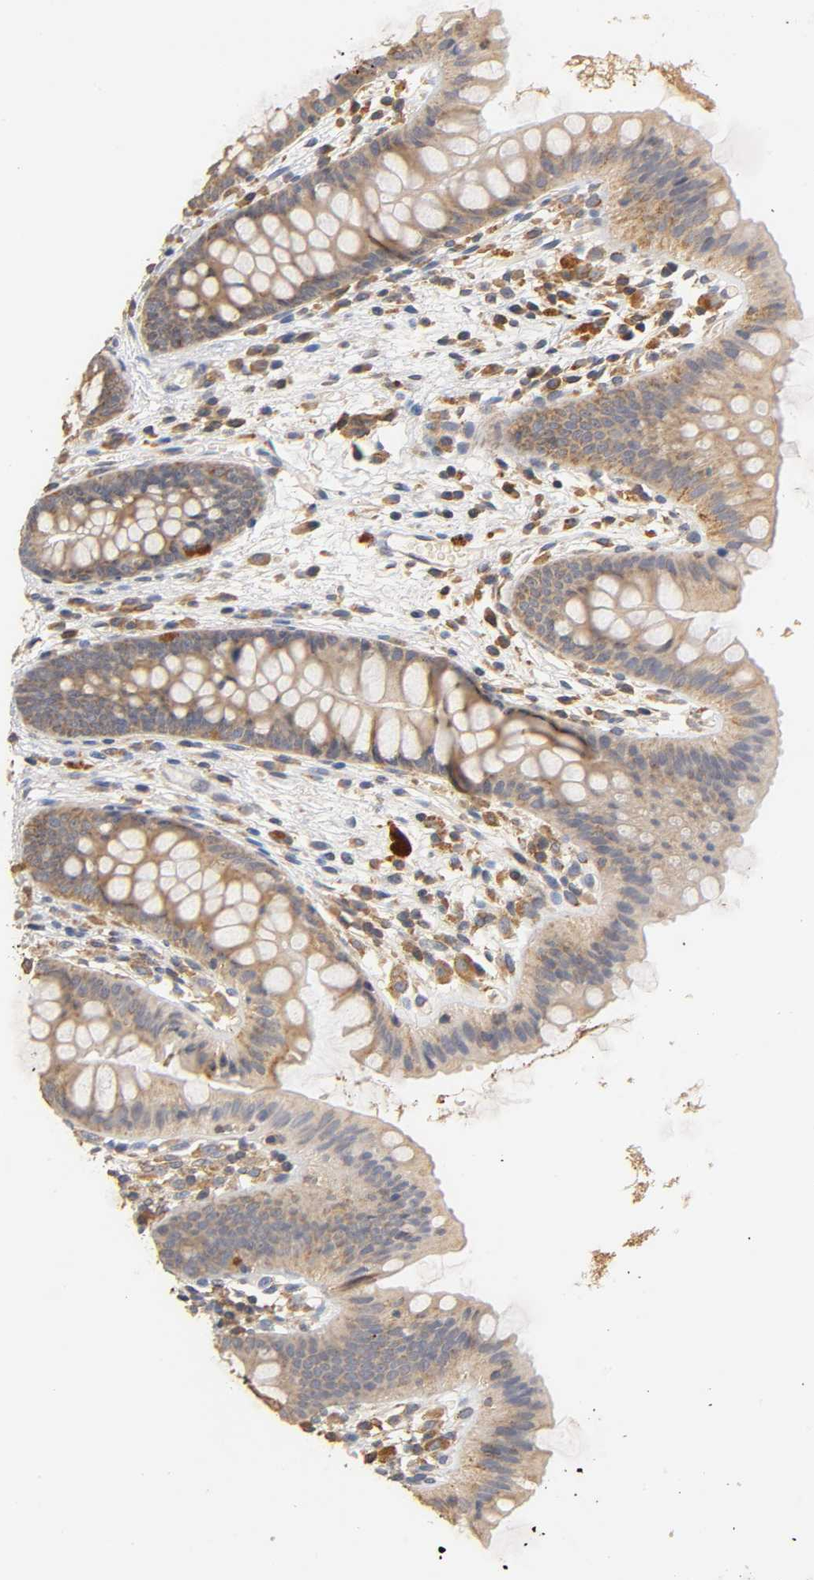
{"staining": {"intensity": "moderate", "quantity": "25%-75%", "location": "cytoplasmic/membranous"}, "tissue": "colon", "cell_type": "Endothelial cells", "image_type": "normal", "snomed": [{"axis": "morphology", "description": "Normal tissue, NOS"}, {"axis": "topography", "description": "Smooth muscle"}, {"axis": "topography", "description": "Colon"}], "caption": "DAB (3,3'-diaminobenzidine) immunohistochemical staining of unremarkable colon shows moderate cytoplasmic/membranous protein staining in approximately 25%-75% of endothelial cells. (Stains: DAB in brown, nuclei in blue, Microscopy: brightfield microscopy at high magnification).", "gene": "SCAP", "patient": {"sex": "male", "age": 67}}